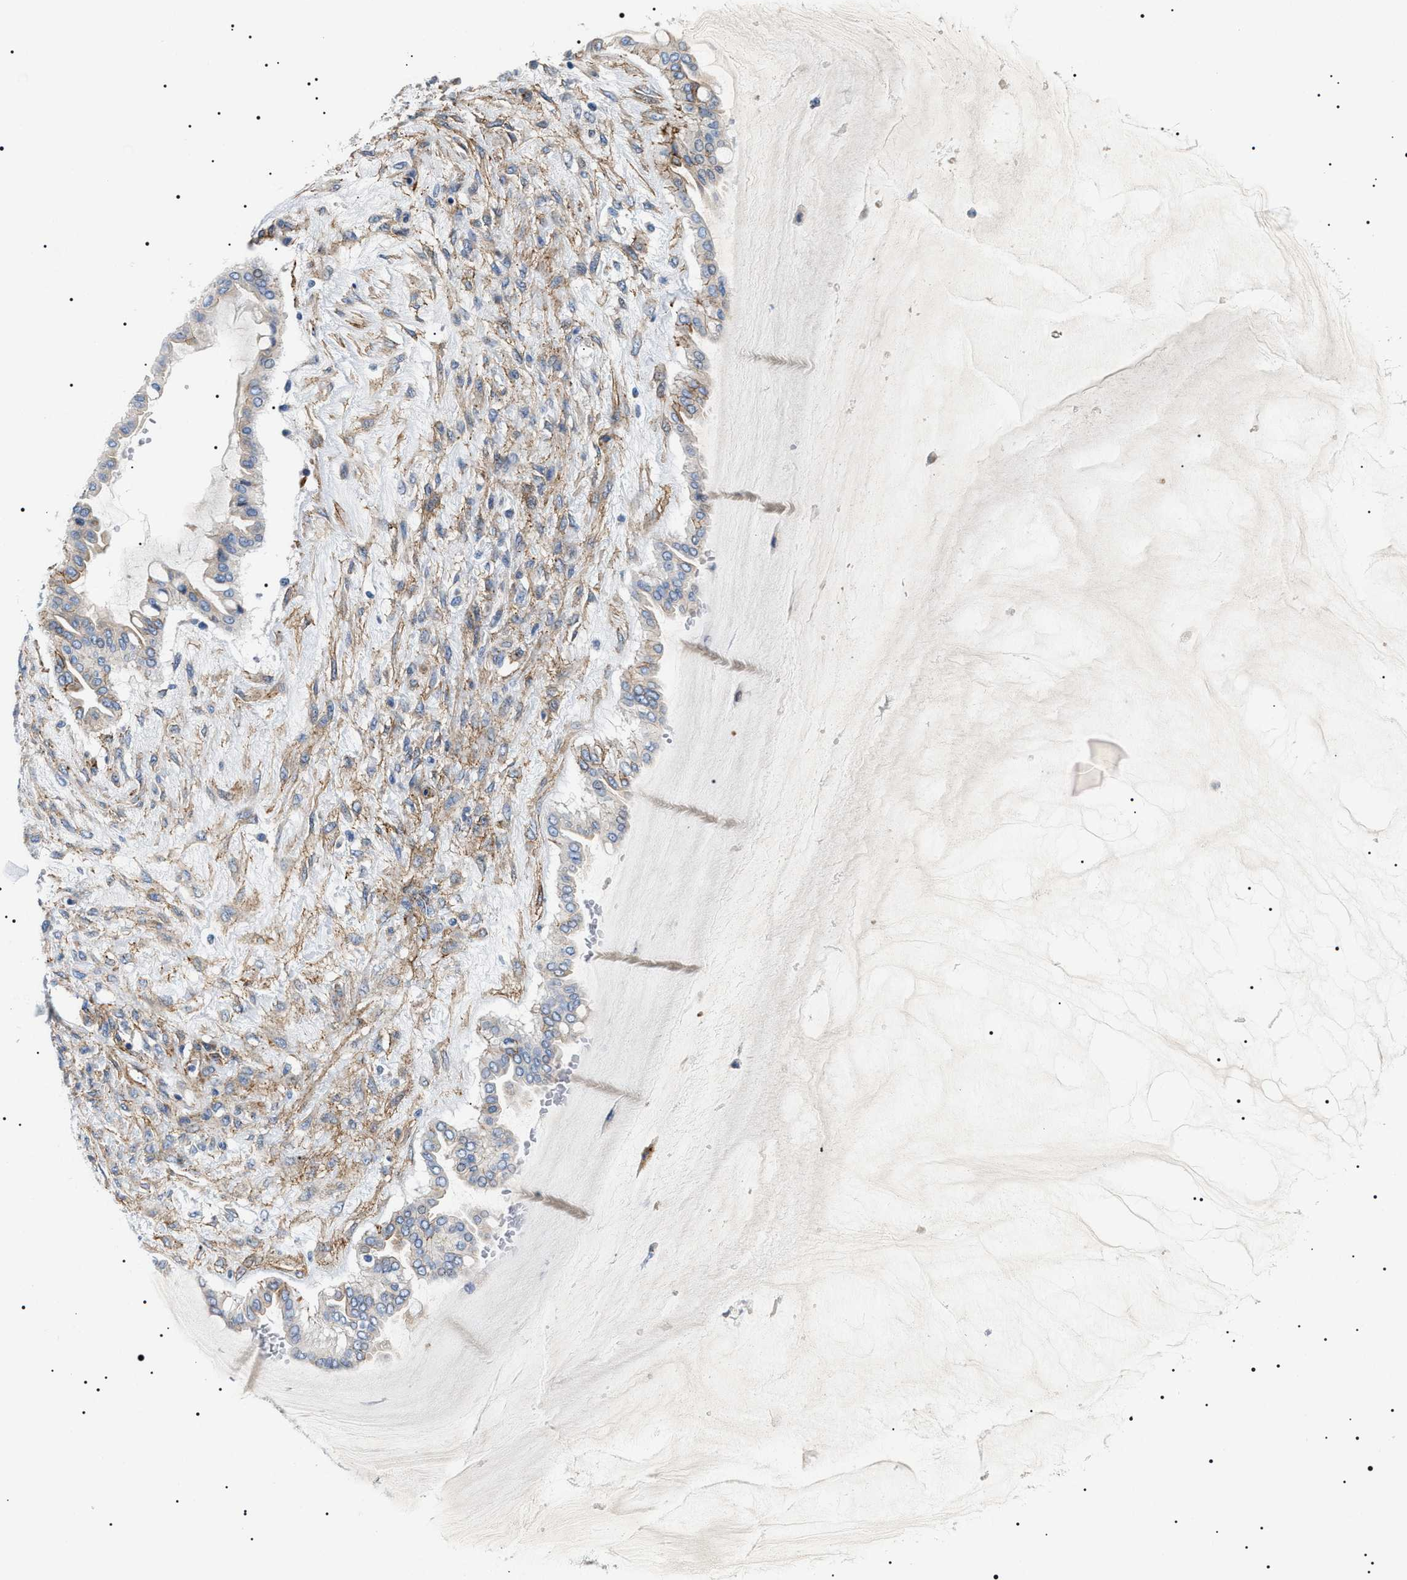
{"staining": {"intensity": "moderate", "quantity": "<25%", "location": "cytoplasmic/membranous"}, "tissue": "ovarian cancer", "cell_type": "Tumor cells", "image_type": "cancer", "snomed": [{"axis": "morphology", "description": "Cystadenocarcinoma, mucinous, NOS"}, {"axis": "topography", "description": "Ovary"}], "caption": "Immunohistochemistry (IHC) of mucinous cystadenocarcinoma (ovarian) reveals low levels of moderate cytoplasmic/membranous expression in approximately <25% of tumor cells.", "gene": "TMEM222", "patient": {"sex": "female", "age": 73}}